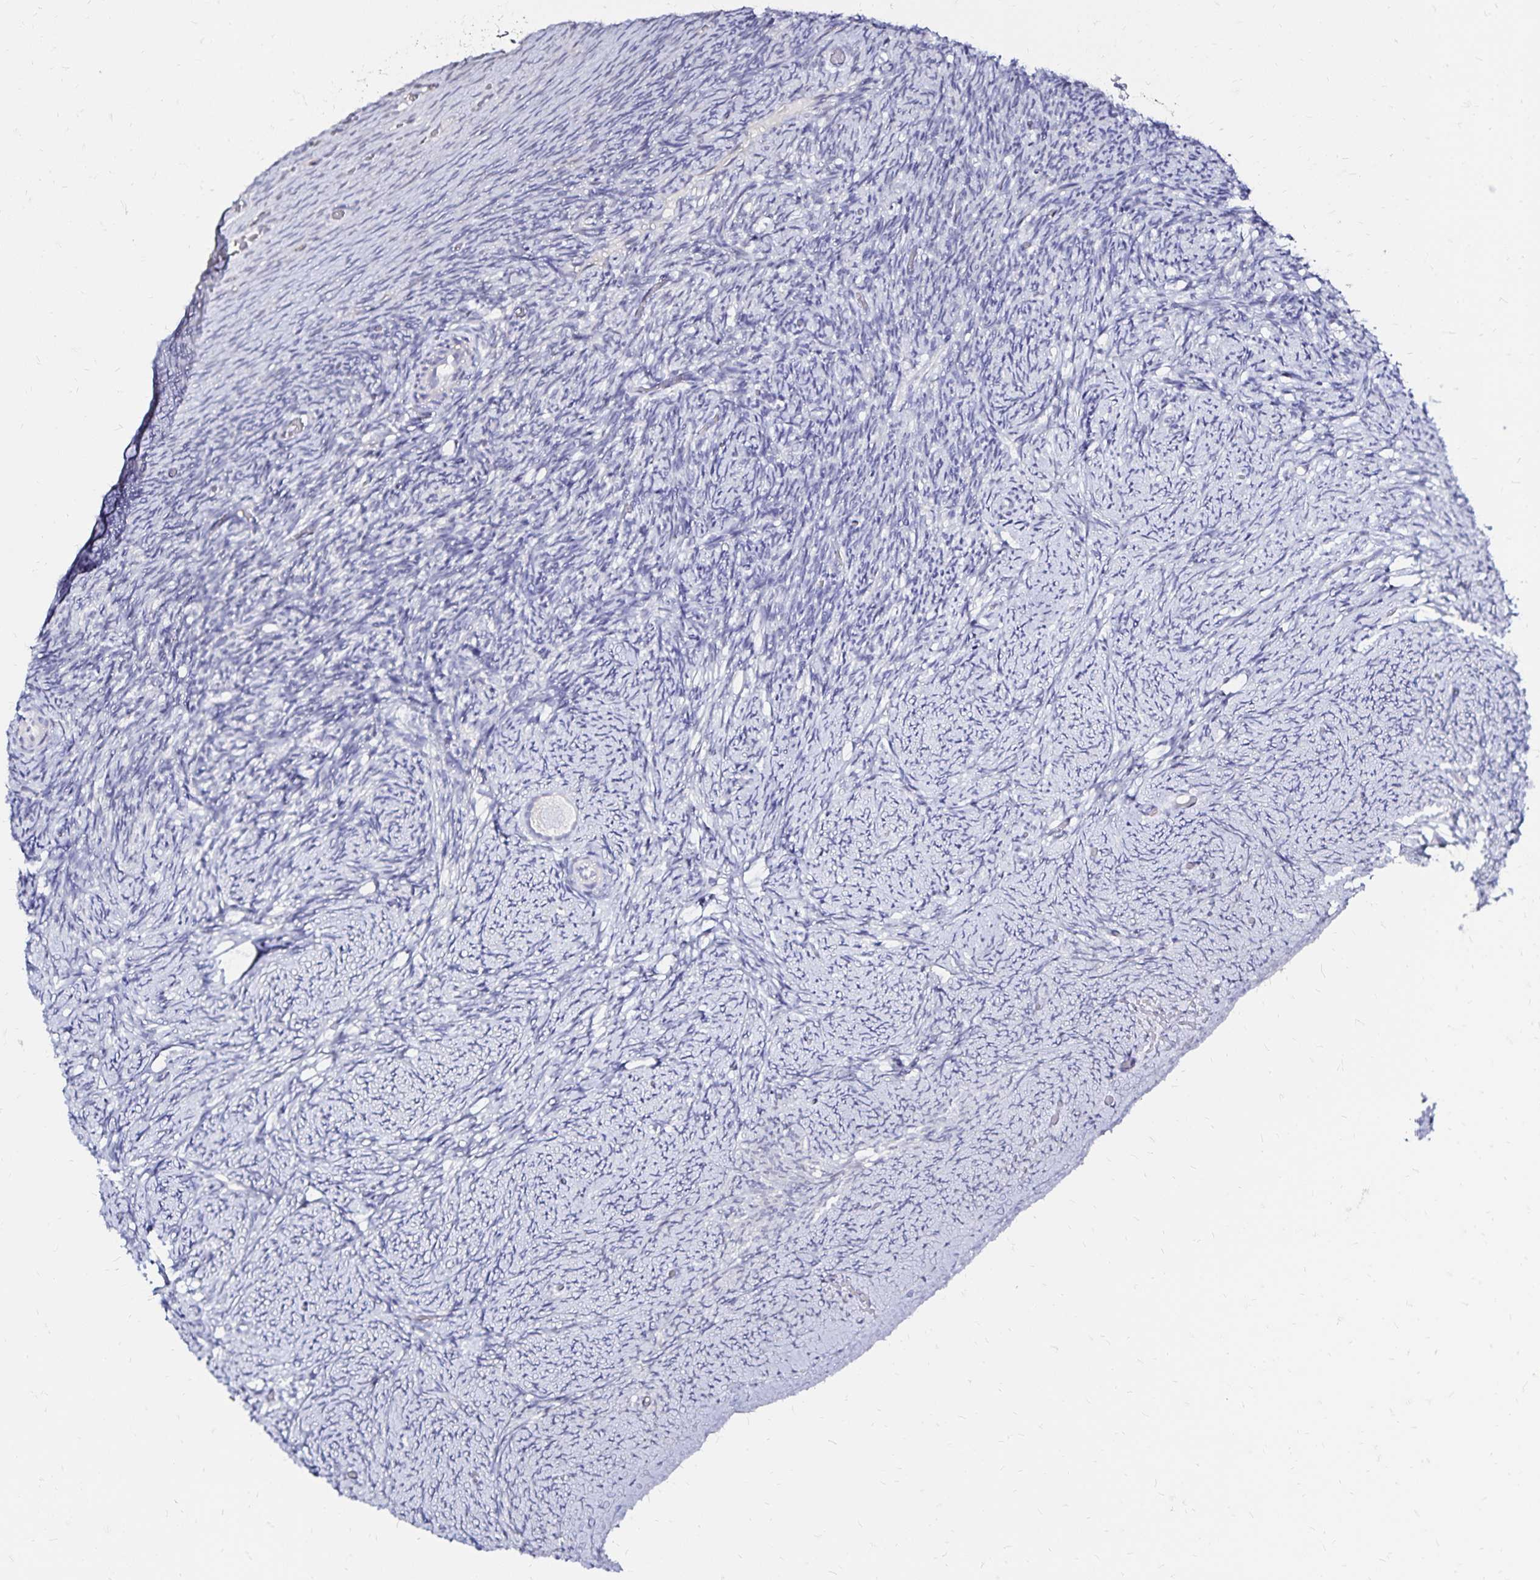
{"staining": {"intensity": "negative", "quantity": "none", "location": "none"}, "tissue": "ovary", "cell_type": "Follicle cells", "image_type": "normal", "snomed": [{"axis": "morphology", "description": "Normal tissue, NOS"}, {"axis": "topography", "description": "Ovary"}], "caption": "A histopathology image of ovary stained for a protein shows no brown staining in follicle cells.", "gene": "SLC5A1", "patient": {"sex": "female", "age": 34}}